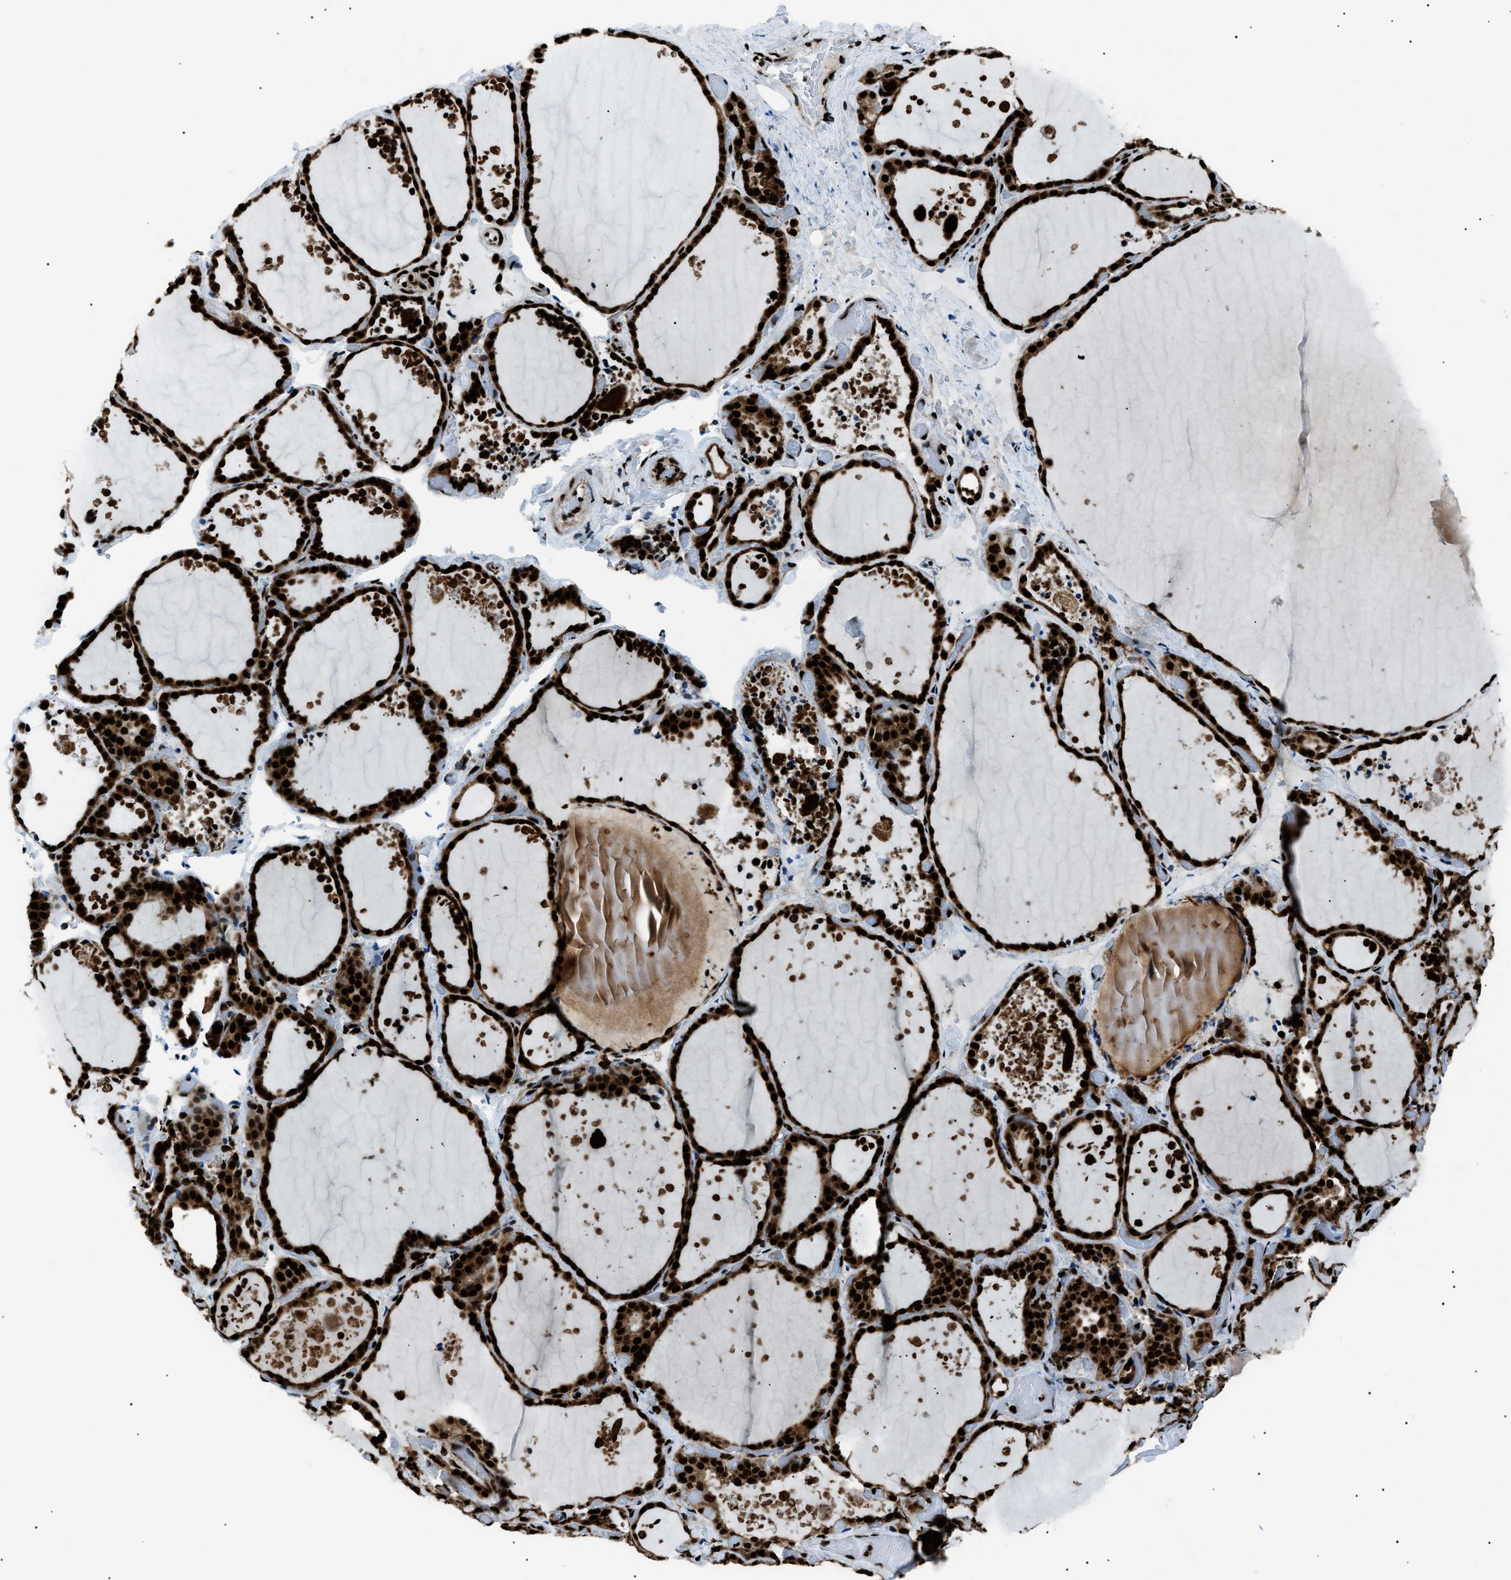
{"staining": {"intensity": "strong", "quantity": ">75%", "location": "cytoplasmic/membranous,nuclear"}, "tissue": "thyroid gland", "cell_type": "Glandular cells", "image_type": "normal", "snomed": [{"axis": "morphology", "description": "Normal tissue, NOS"}, {"axis": "topography", "description": "Thyroid gland"}], "caption": "Brown immunohistochemical staining in benign human thyroid gland reveals strong cytoplasmic/membranous,nuclear expression in approximately >75% of glandular cells. (Brightfield microscopy of DAB IHC at high magnification).", "gene": "HNRNPK", "patient": {"sex": "female", "age": 44}}